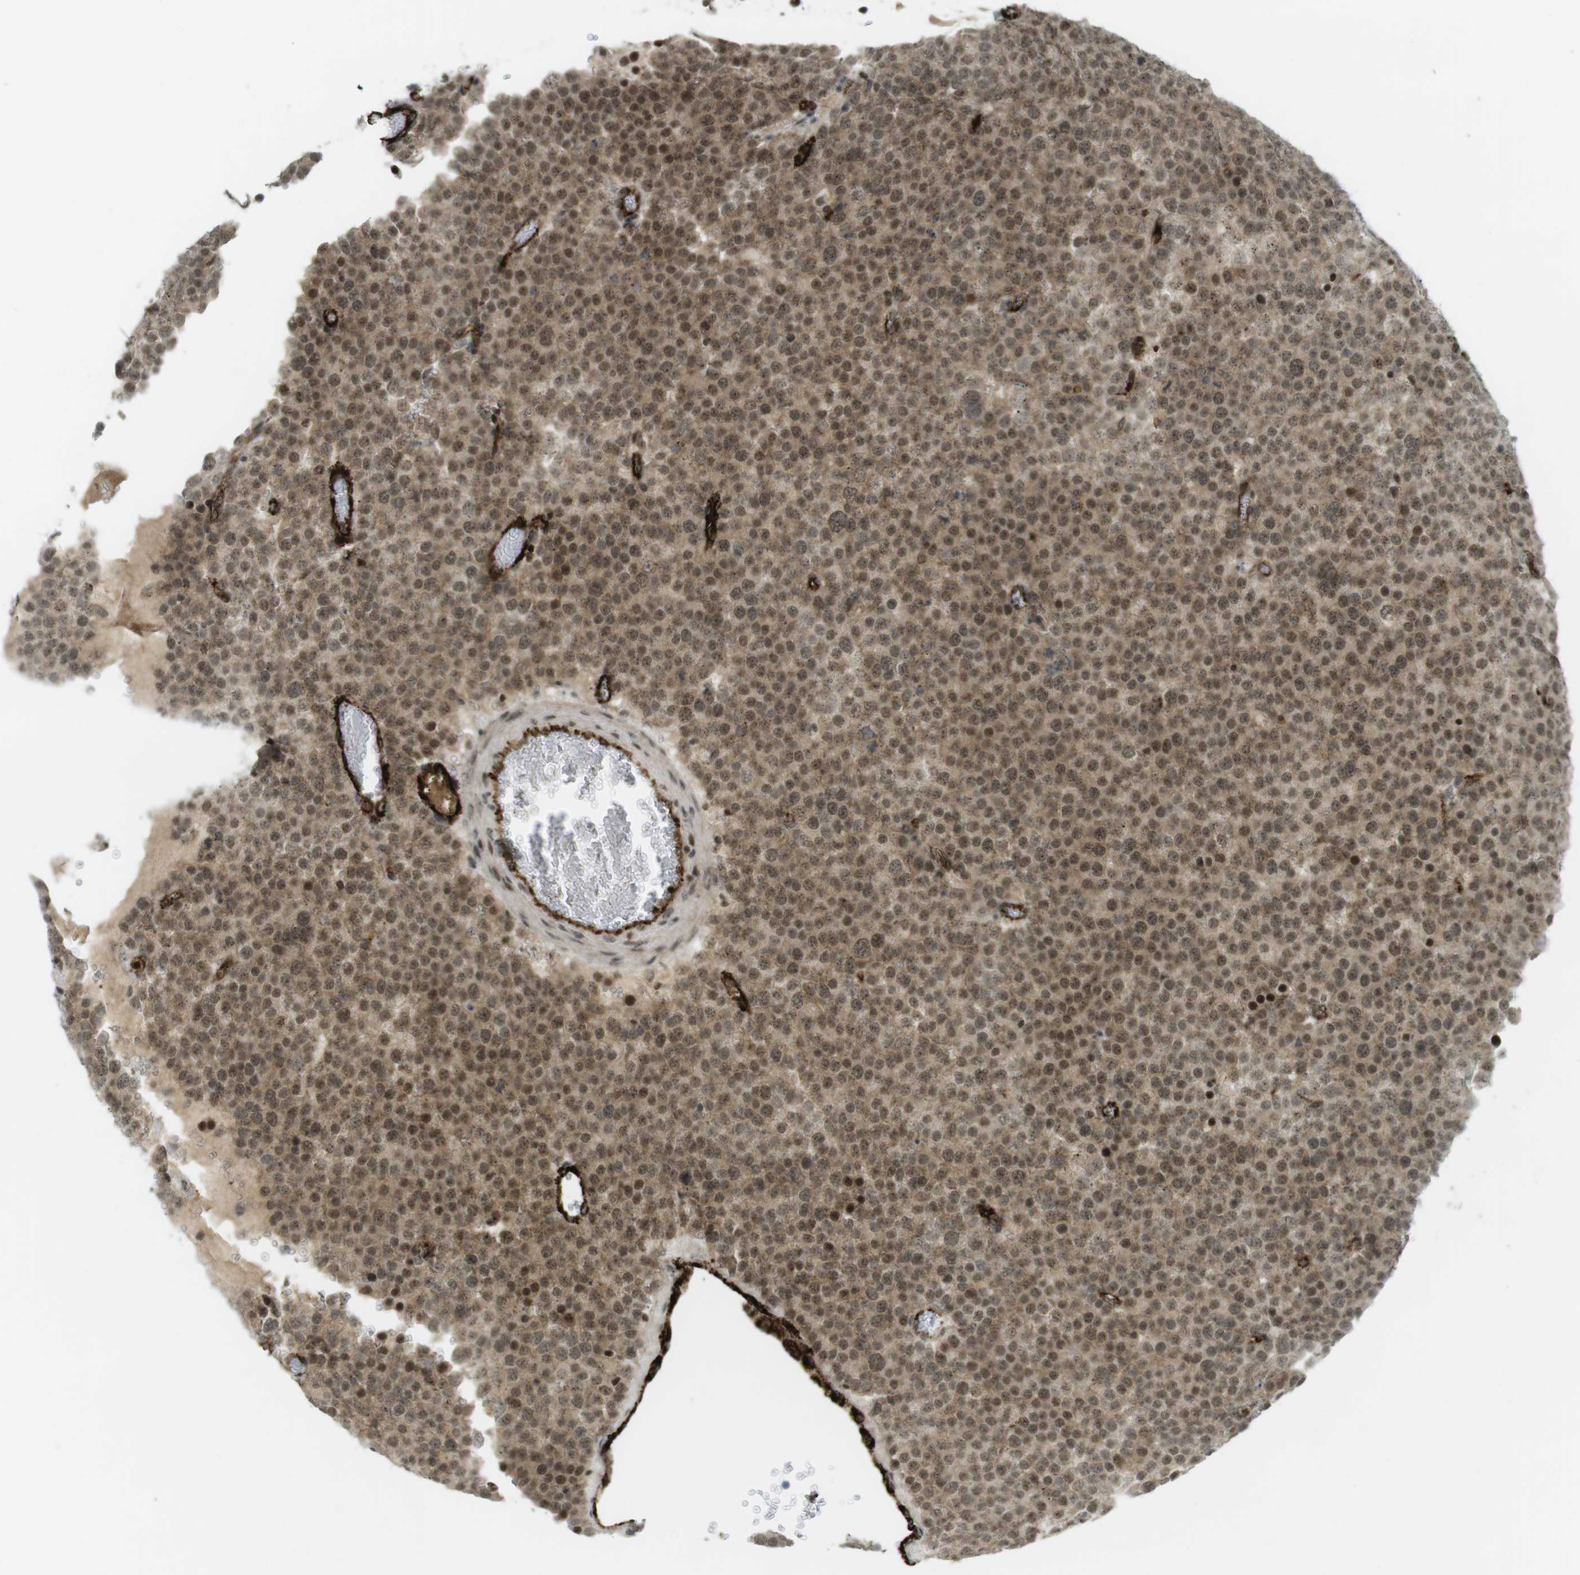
{"staining": {"intensity": "moderate", "quantity": ">75%", "location": "cytoplasmic/membranous,nuclear"}, "tissue": "testis cancer", "cell_type": "Tumor cells", "image_type": "cancer", "snomed": [{"axis": "morphology", "description": "Normal tissue, NOS"}, {"axis": "morphology", "description": "Seminoma, NOS"}, {"axis": "topography", "description": "Testis"}], "caption": "Immunohistochemistry (IHC) histopathology image of human seminoma (testis) stained for a protein (brown), which demonstrates medium levels of moderate cytoplasmic/membranous and nuclear staining in approximately >75% of tumor cells.", "gene": "PPP1R13B", "patient": {"sex": "male", "age": 71}}